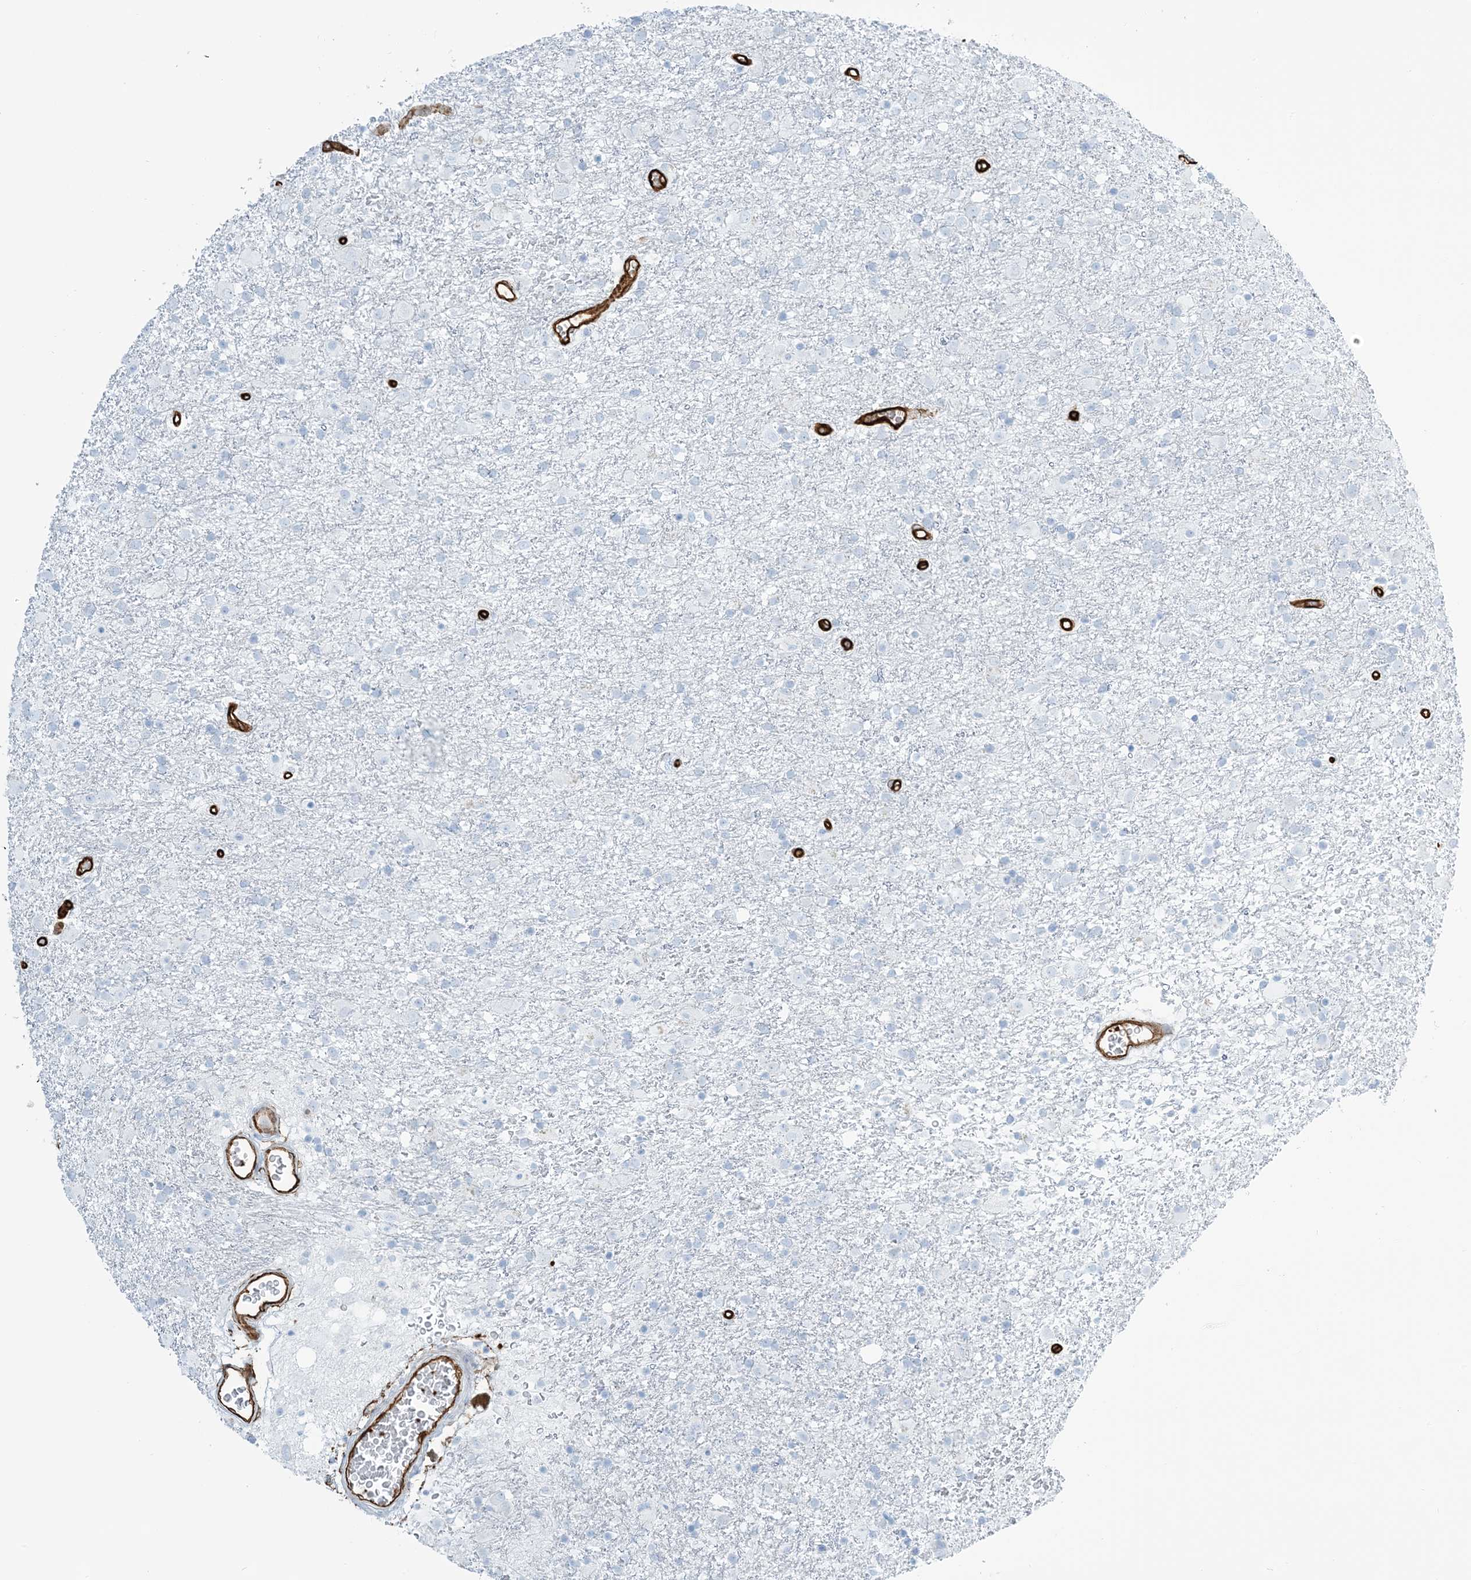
{"staining": {"intensity": "negative", "quantity": "none", "location": "none"}, "tissue": "glioma", "cell_type": "Tumor cells", "image_type": "cancer", "snomed": [{"axis": "morphology", "description": "Glioma, malignant, Low grade"}, {"axis": "topography", "description": "Brain"}], "caption": "This is an immunohistochemistry histopathology image of glioma. There is no expression in tumor cells.", "gene": "EPS8L3", "patient": {"sex": "male", "age": 65}}